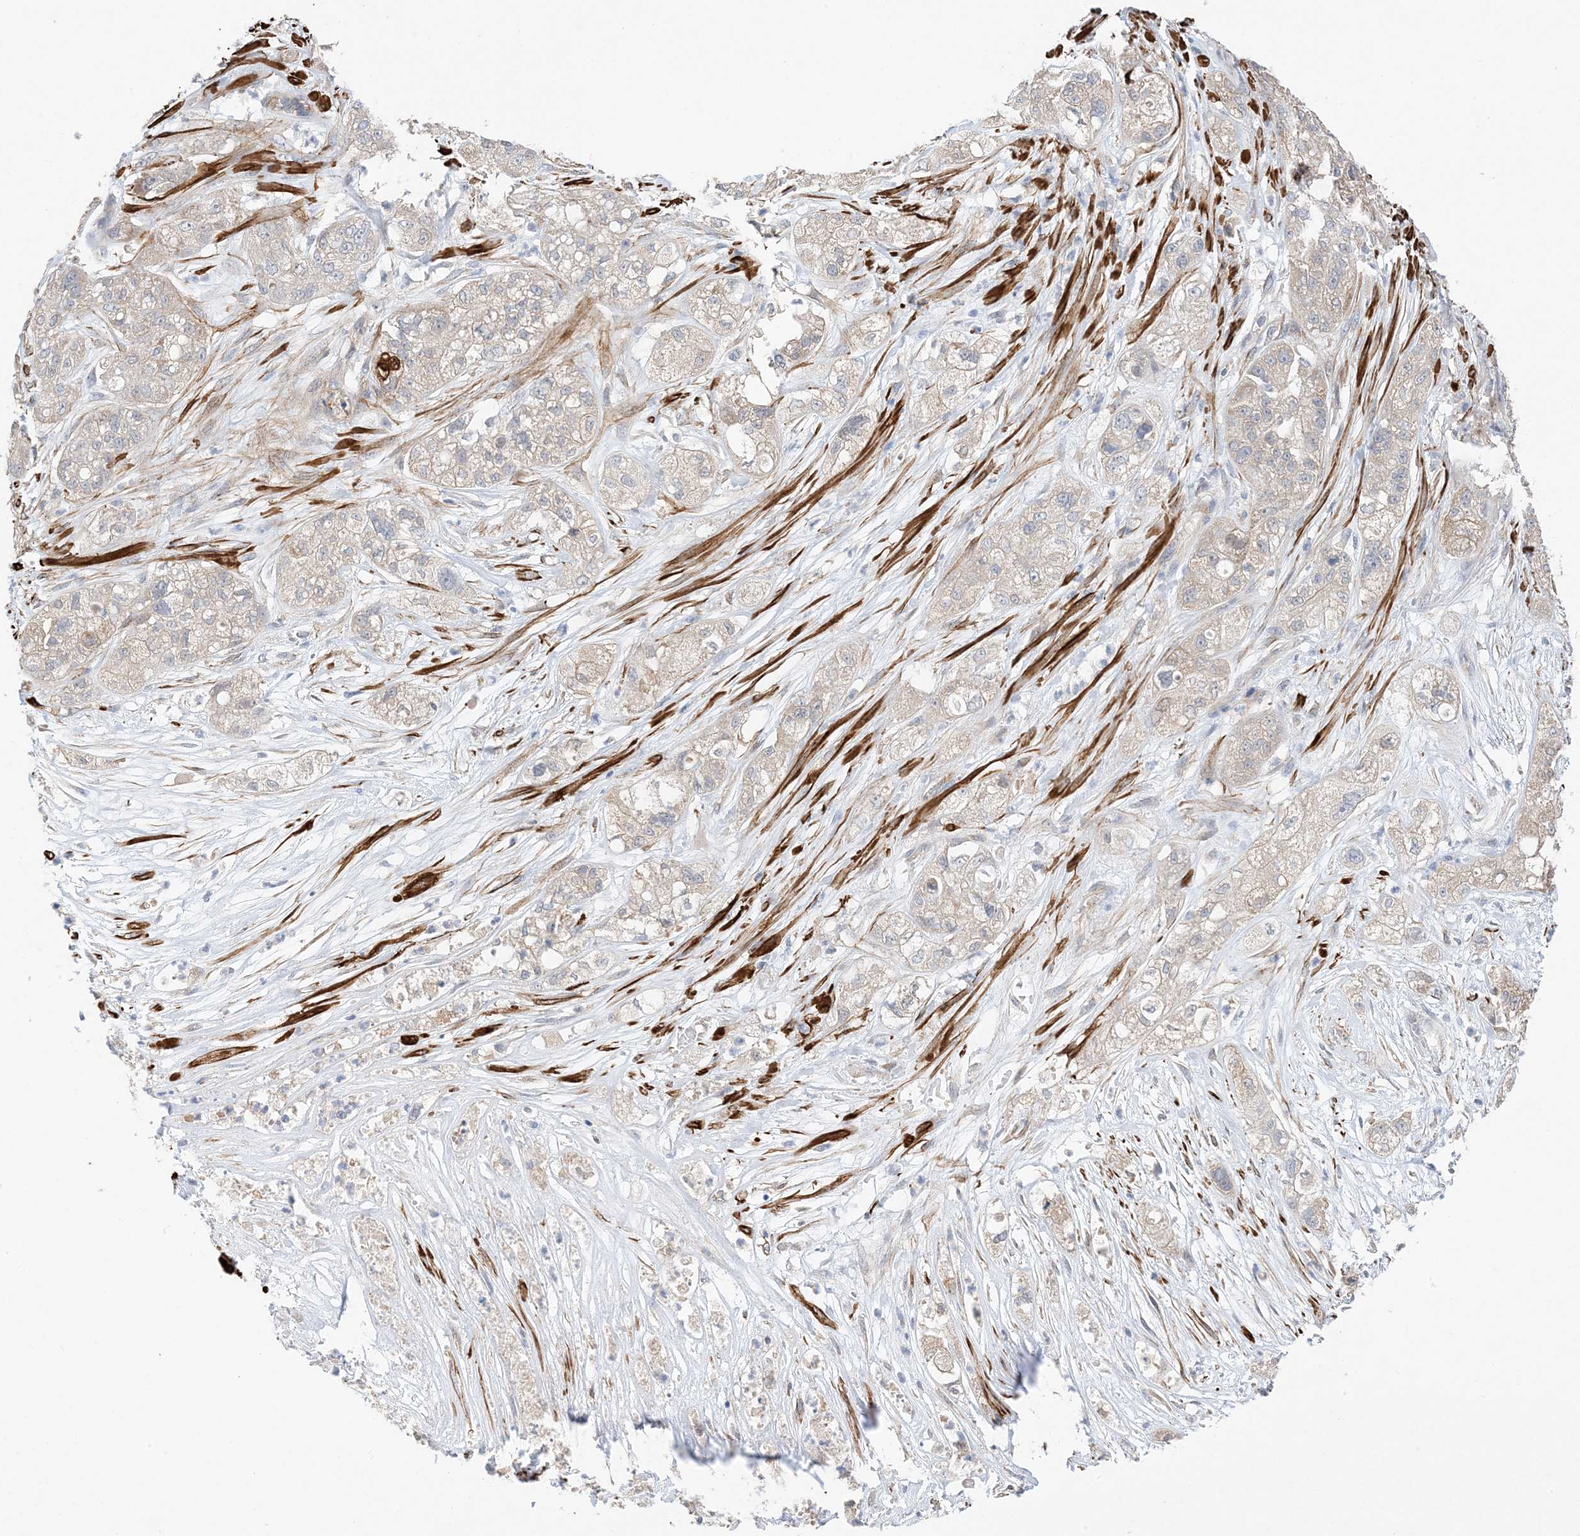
{"staining": {"intensity": "weak", "quantity": "25%-75%", "location": "cytoplasmic/membranous"}, "tissue": "pancreatic cancer", "cell_type": "Tumor cells", "image_type": "cancer", "snomed": [{"axis": "morphology", "description": "Adenocarcinoma, NOS"}, {"axis": "topography", "description": "Pancreas"}], "caption": "Tumor cells exhibit weak cytoplasmic/membranous positivity in about 25%-75% of cells in adenocarcinoma (pancreatic).", "gene": "KIFBP", "patient": {"sex": "female", "age": 78}}